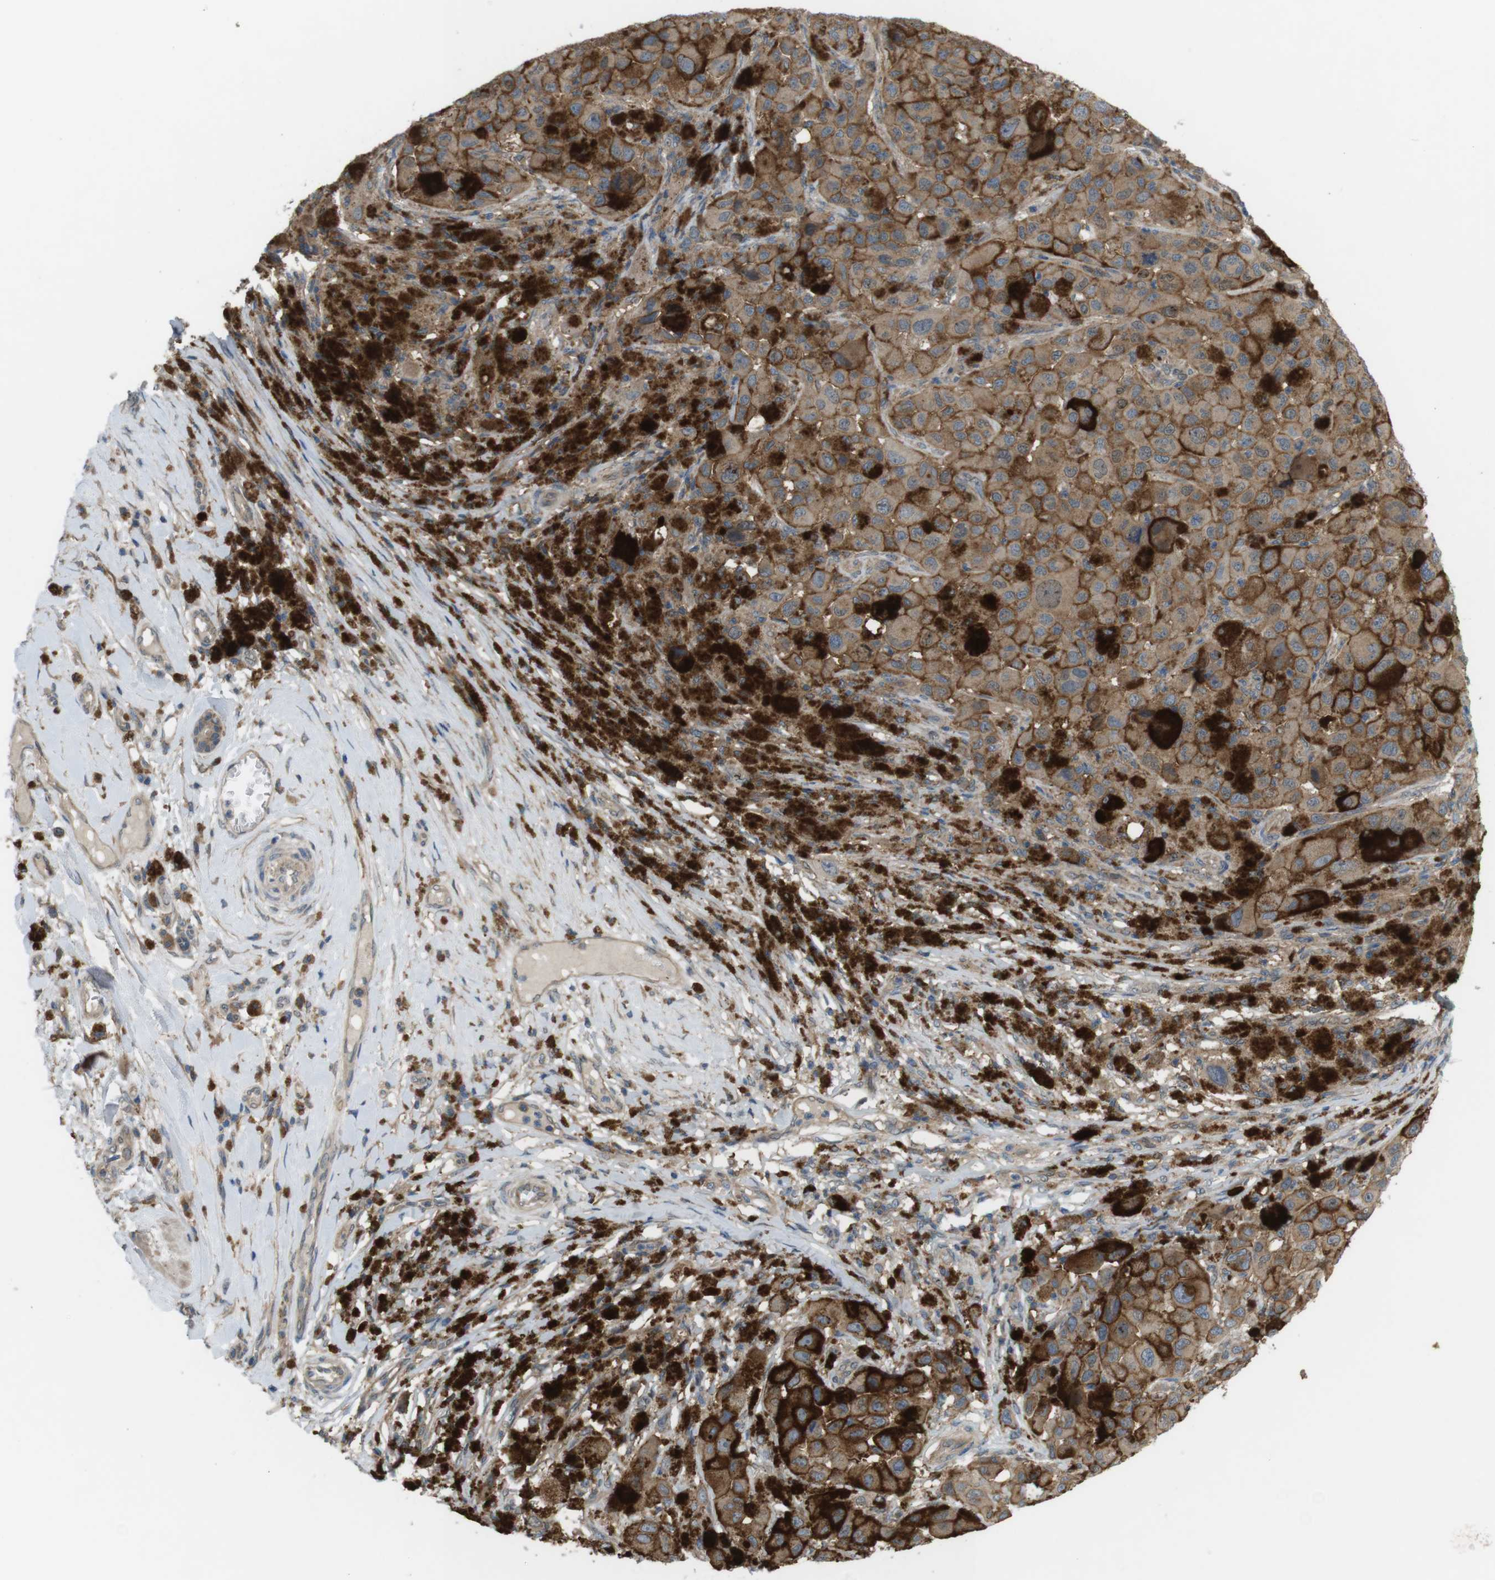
{"staining": {"intensity": "moderate", "quantity": ">75%", "location": "cytoplasmic/membranous"}, "tissue": "melanoma", "cell_type": "Tumor cells", "image_type": "cancer", "snomed": [{"axis": "morphology", "description": "Malignant melanoma, NOS"}, {"axis": "topography", "description": "Skin"}], "caption": "Protein staining reveals moderate cytoplasmic/membranous positivity in approximately >75% of tumor cells in melanoma.", "gene": "DDAH2", "patient": {"sex": "male", "age": 96}}